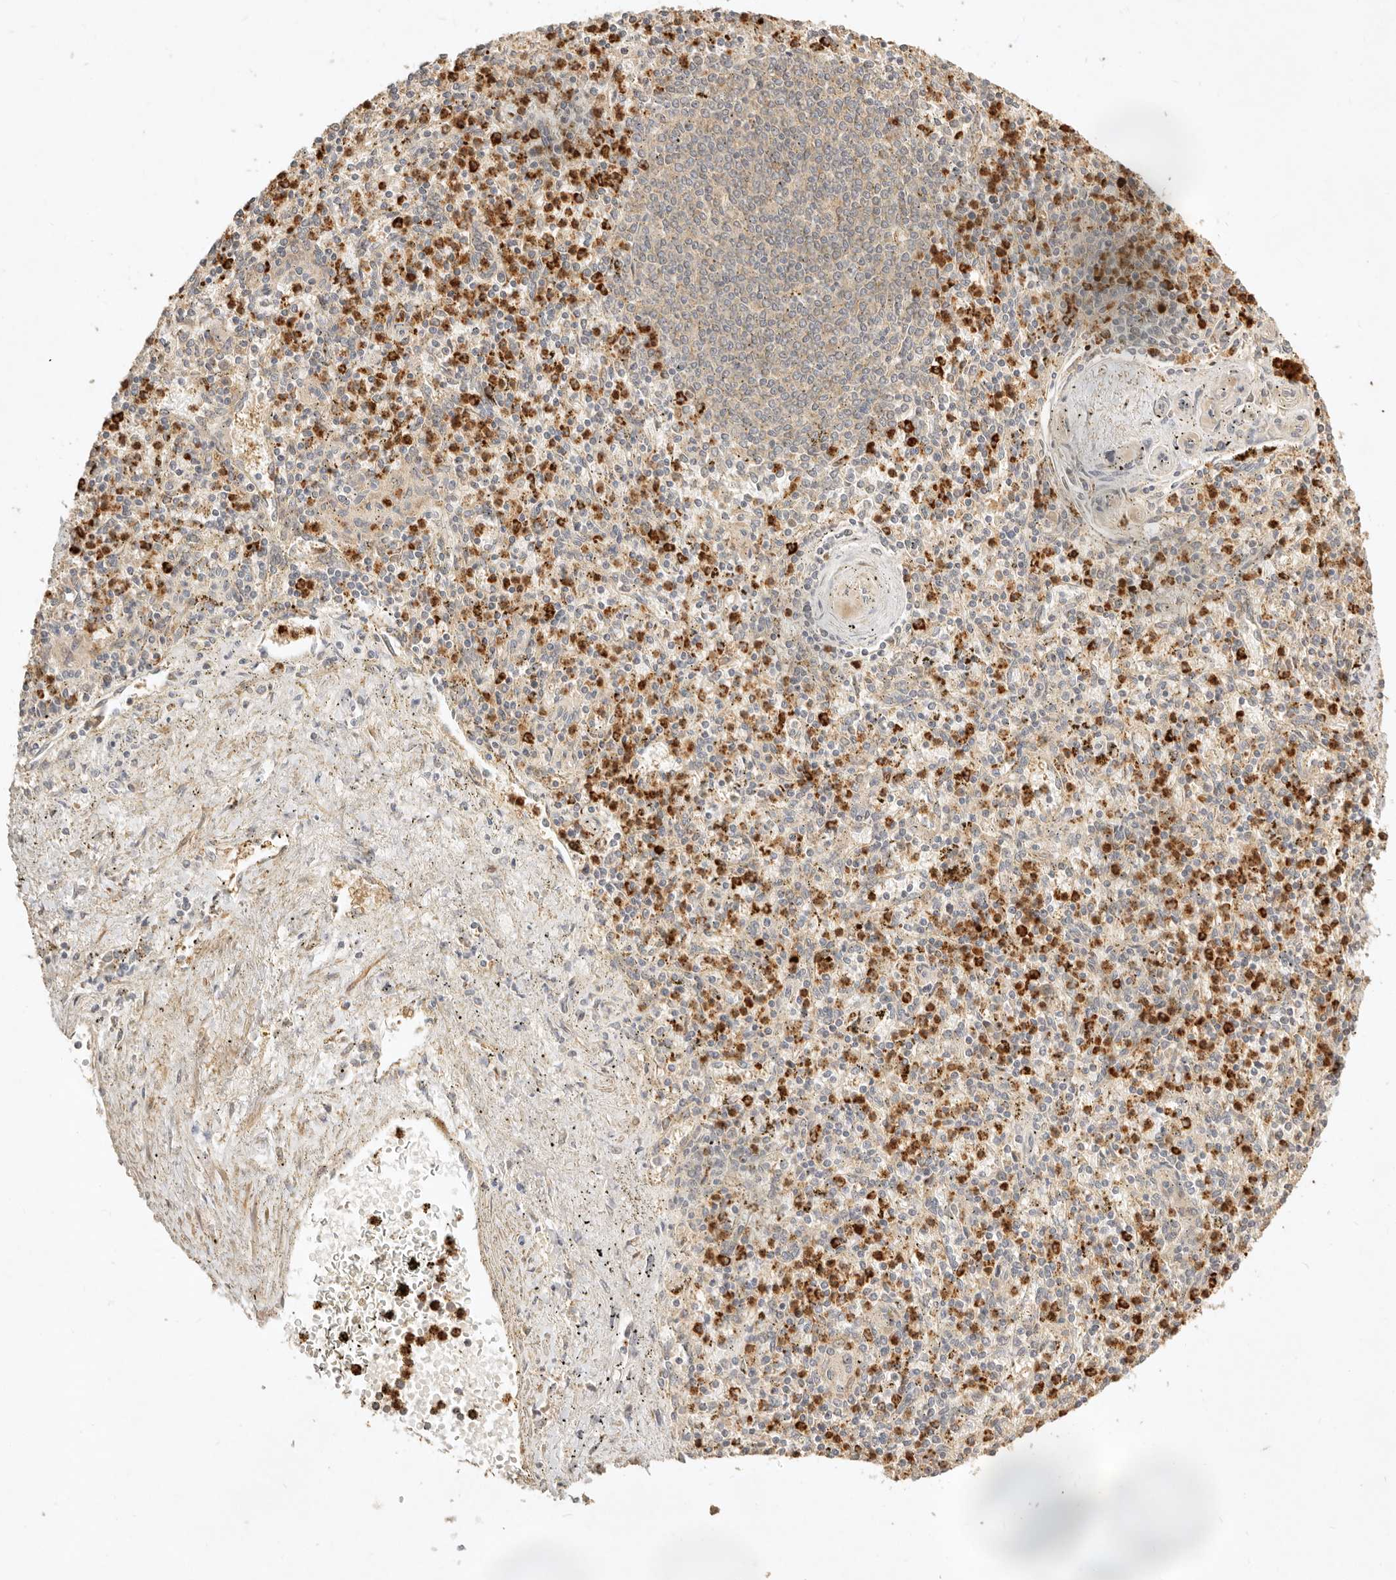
{"staining": {"intensity": "strong", "quantity": "25%-75%", "location": "cytoplasmic/membranous"}, "tissue": "spleen", "cell_type": "Cells in red pulp", "image_type": "normal", "snomed": [{"axis": "morphology", "description": "Normal tissue, NOS"}, {"axis": "topography", "description": "Spleen"}], "caption": "This photomicrograph exhibits IHC staining of benign spleen, with high strong cytoplasmic/membranous positivity in approximately 25%-75% of cells in red pulp.", "gene": "KIF2B", "patient": {"sex": "male", "age": 72}}